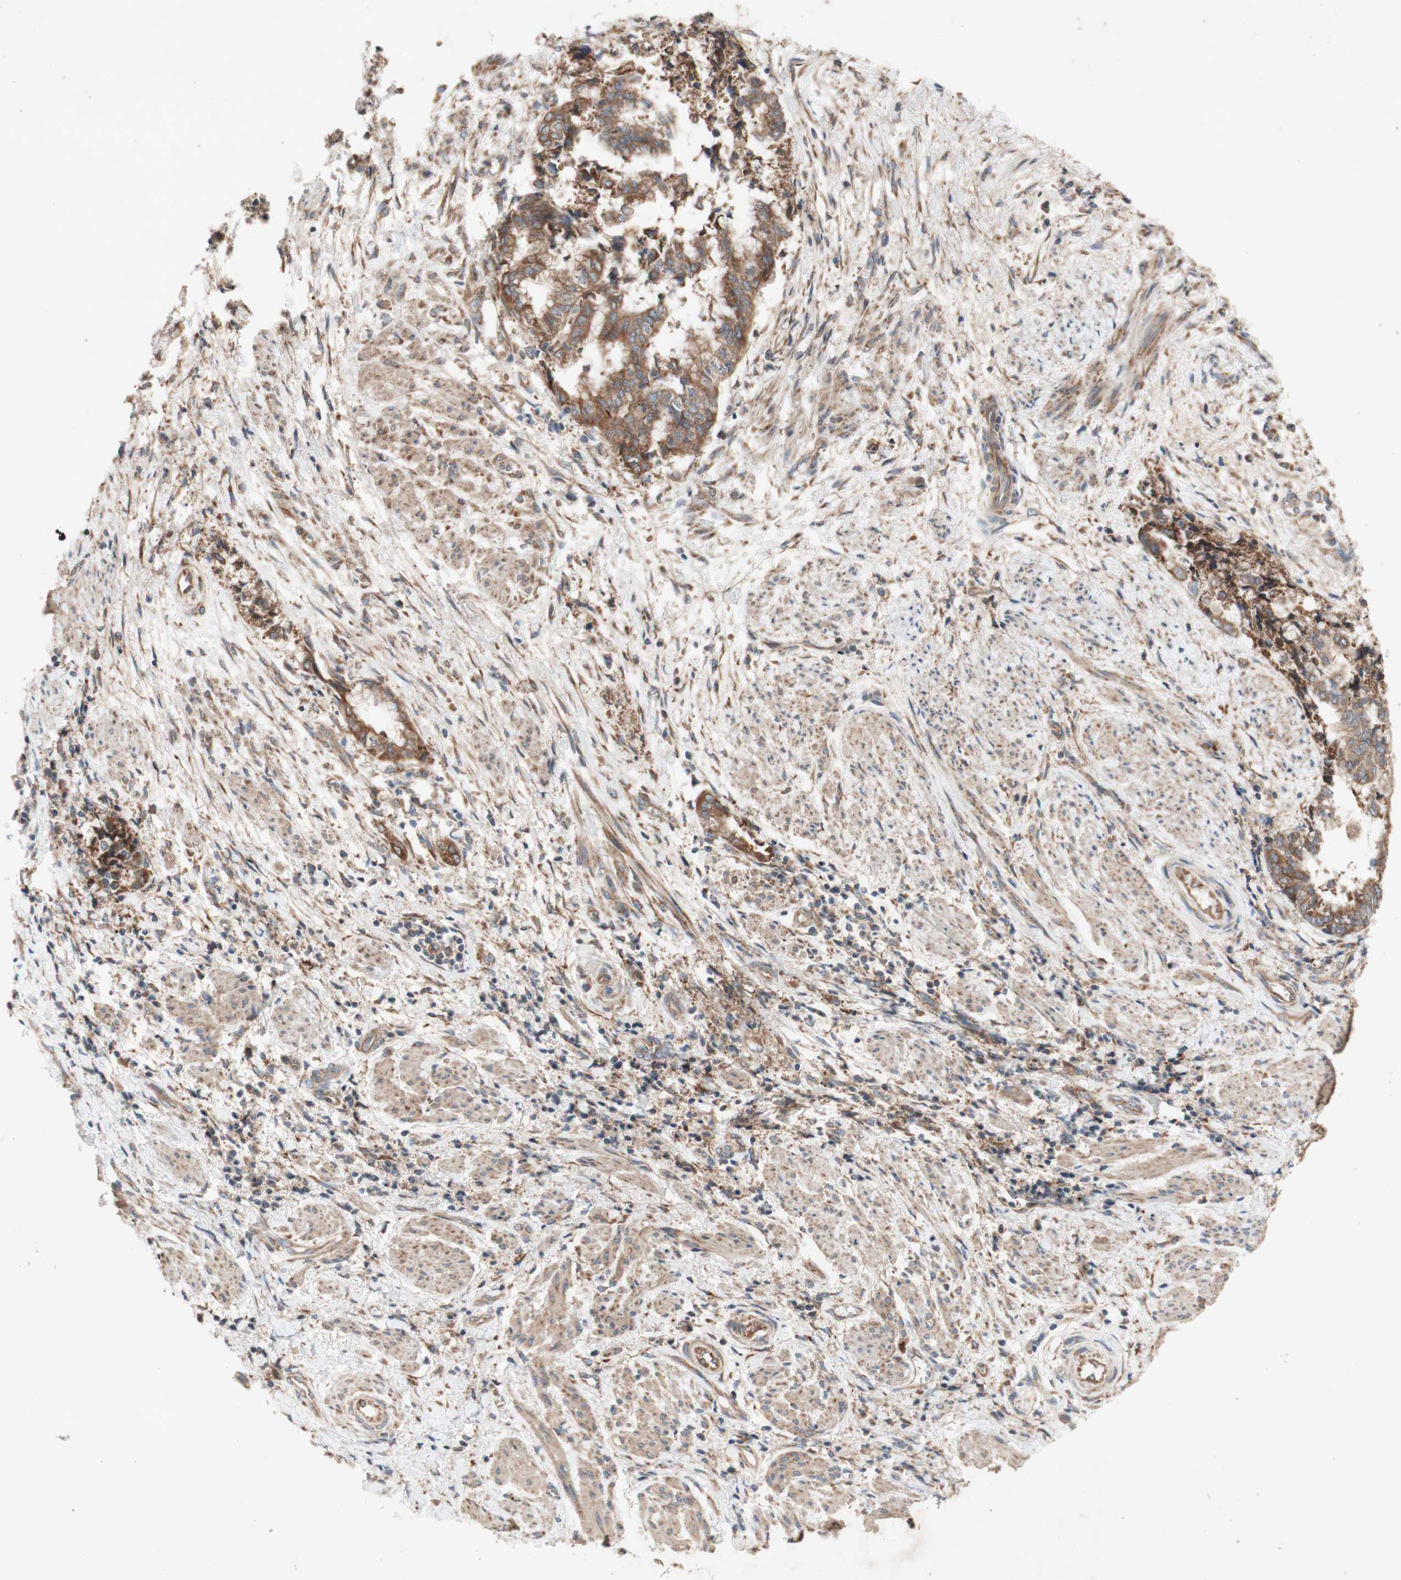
{"staining": {"intensity": "moderate", "quantity": ">75%", "location": "cytoplasmic/membranous"}, "tissue": "endometrial cancer", "cell_type": "Tumor cells", "image_type": "cancer", "snomed": [{"axis": "morphology", "description": "Necrosis, NOS"}, {"axis": "morphology", "description": "Adenocarcinoma, NOS"}, {"axis": "topography", "description": "Endometrium"}], "caption": "Immunohistochemistry (IHC) of adenocarcinoma (endometrial) displays medium levels of moderate cytoplasmic/membranous staining in approximately >75% of tumor cells.", "gene": "SOCS2", "patient": {"sex": "female", "age": 79}}